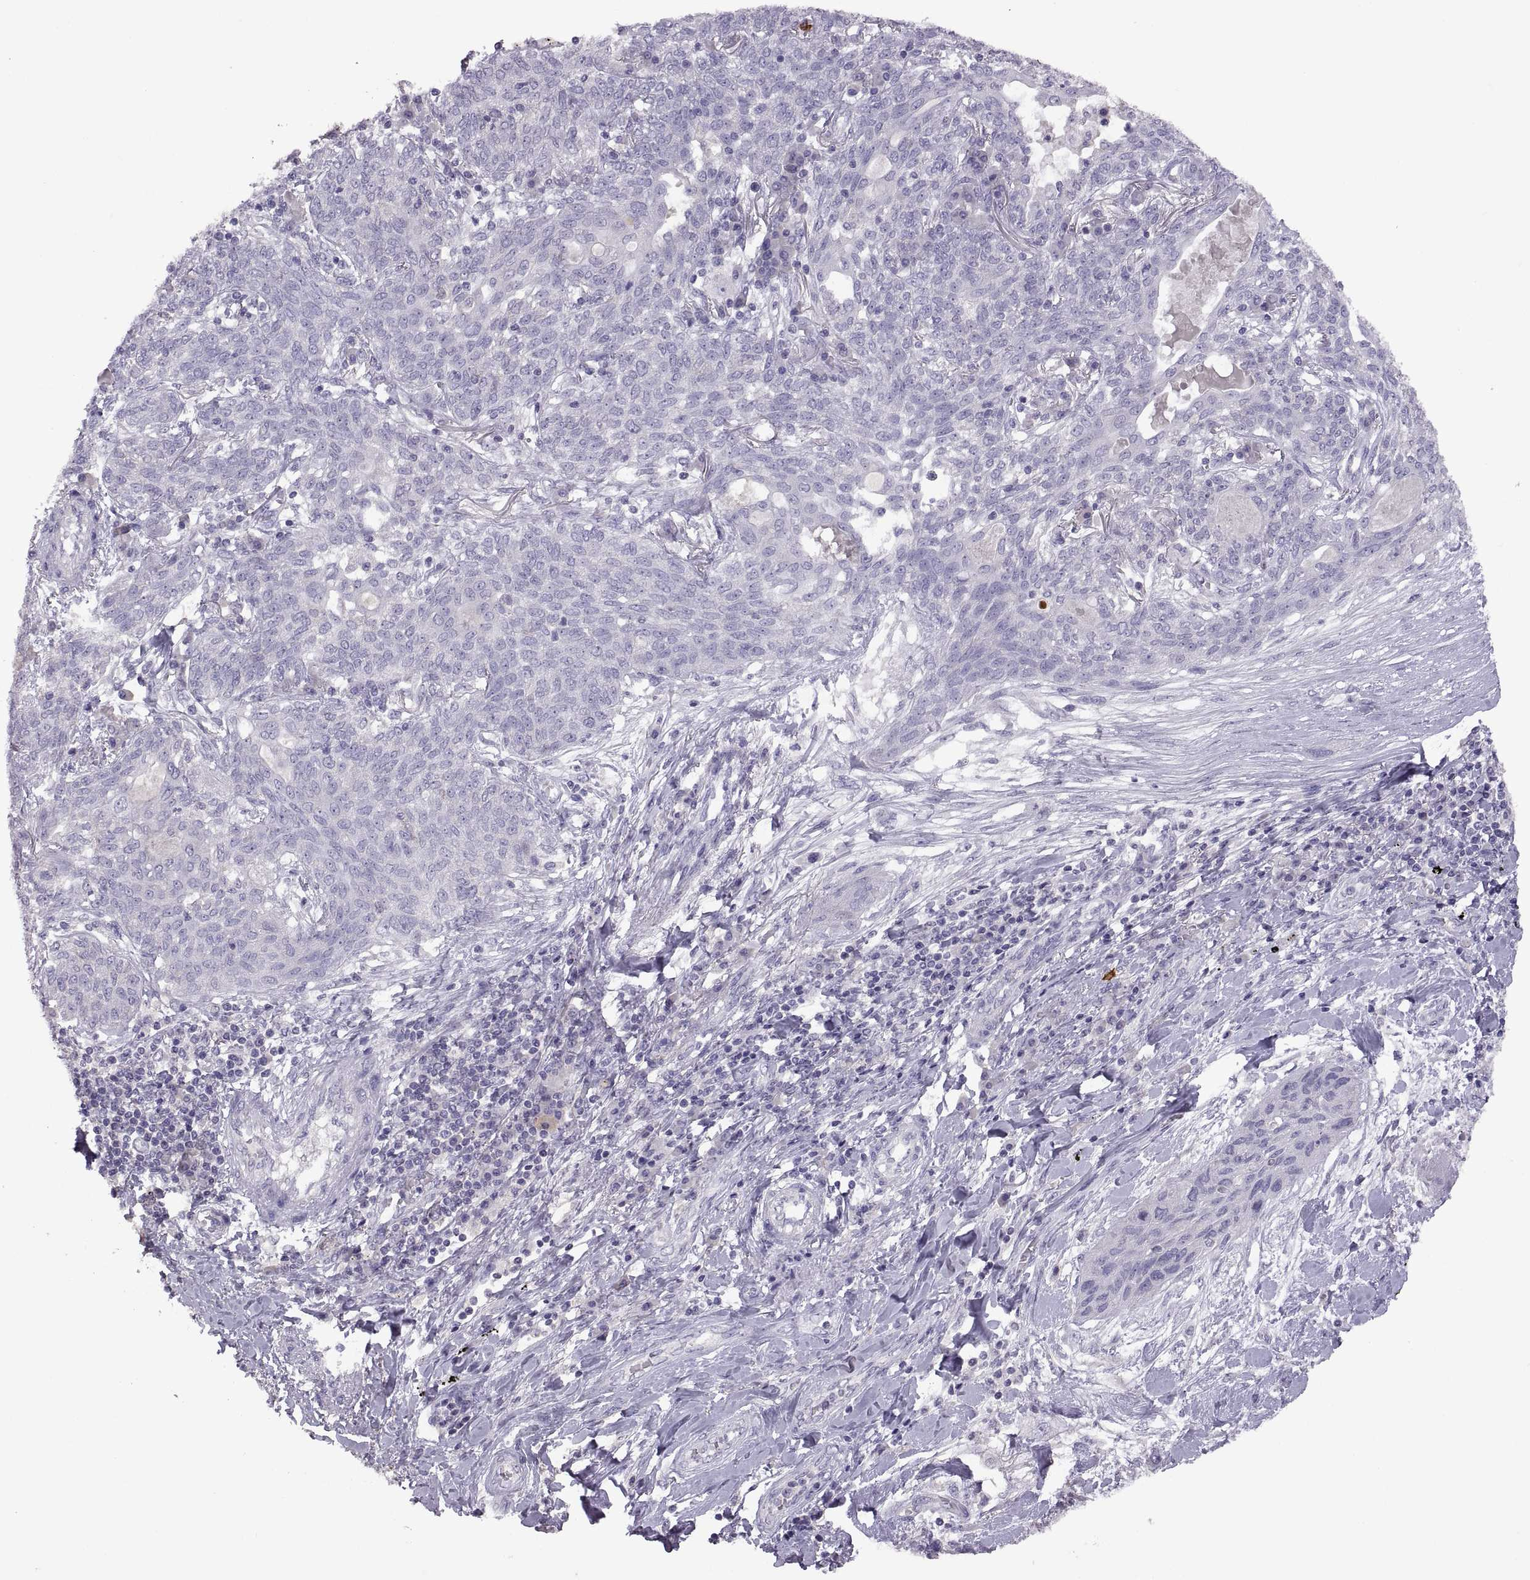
{"staining": {"intensity": "negative", "quantity": "none", "location": "none"}, "tissue": "lung cancer", "cell_type": "Tumor cells", "image_type": "cancer", "snomed": [{"axis": "morphology", "description": "Squamous cell carcinoma, NOS"}, {"axis": "topography", "description": "Lung"}], "caption": "Tumor cells are negative for brown protein staining in lung cancer. (Immunohistochemistry (ihc), brightfield microscopy, high magnification).", "gene": "TBX19", "patient": {"sex": "female", "age": 70}}